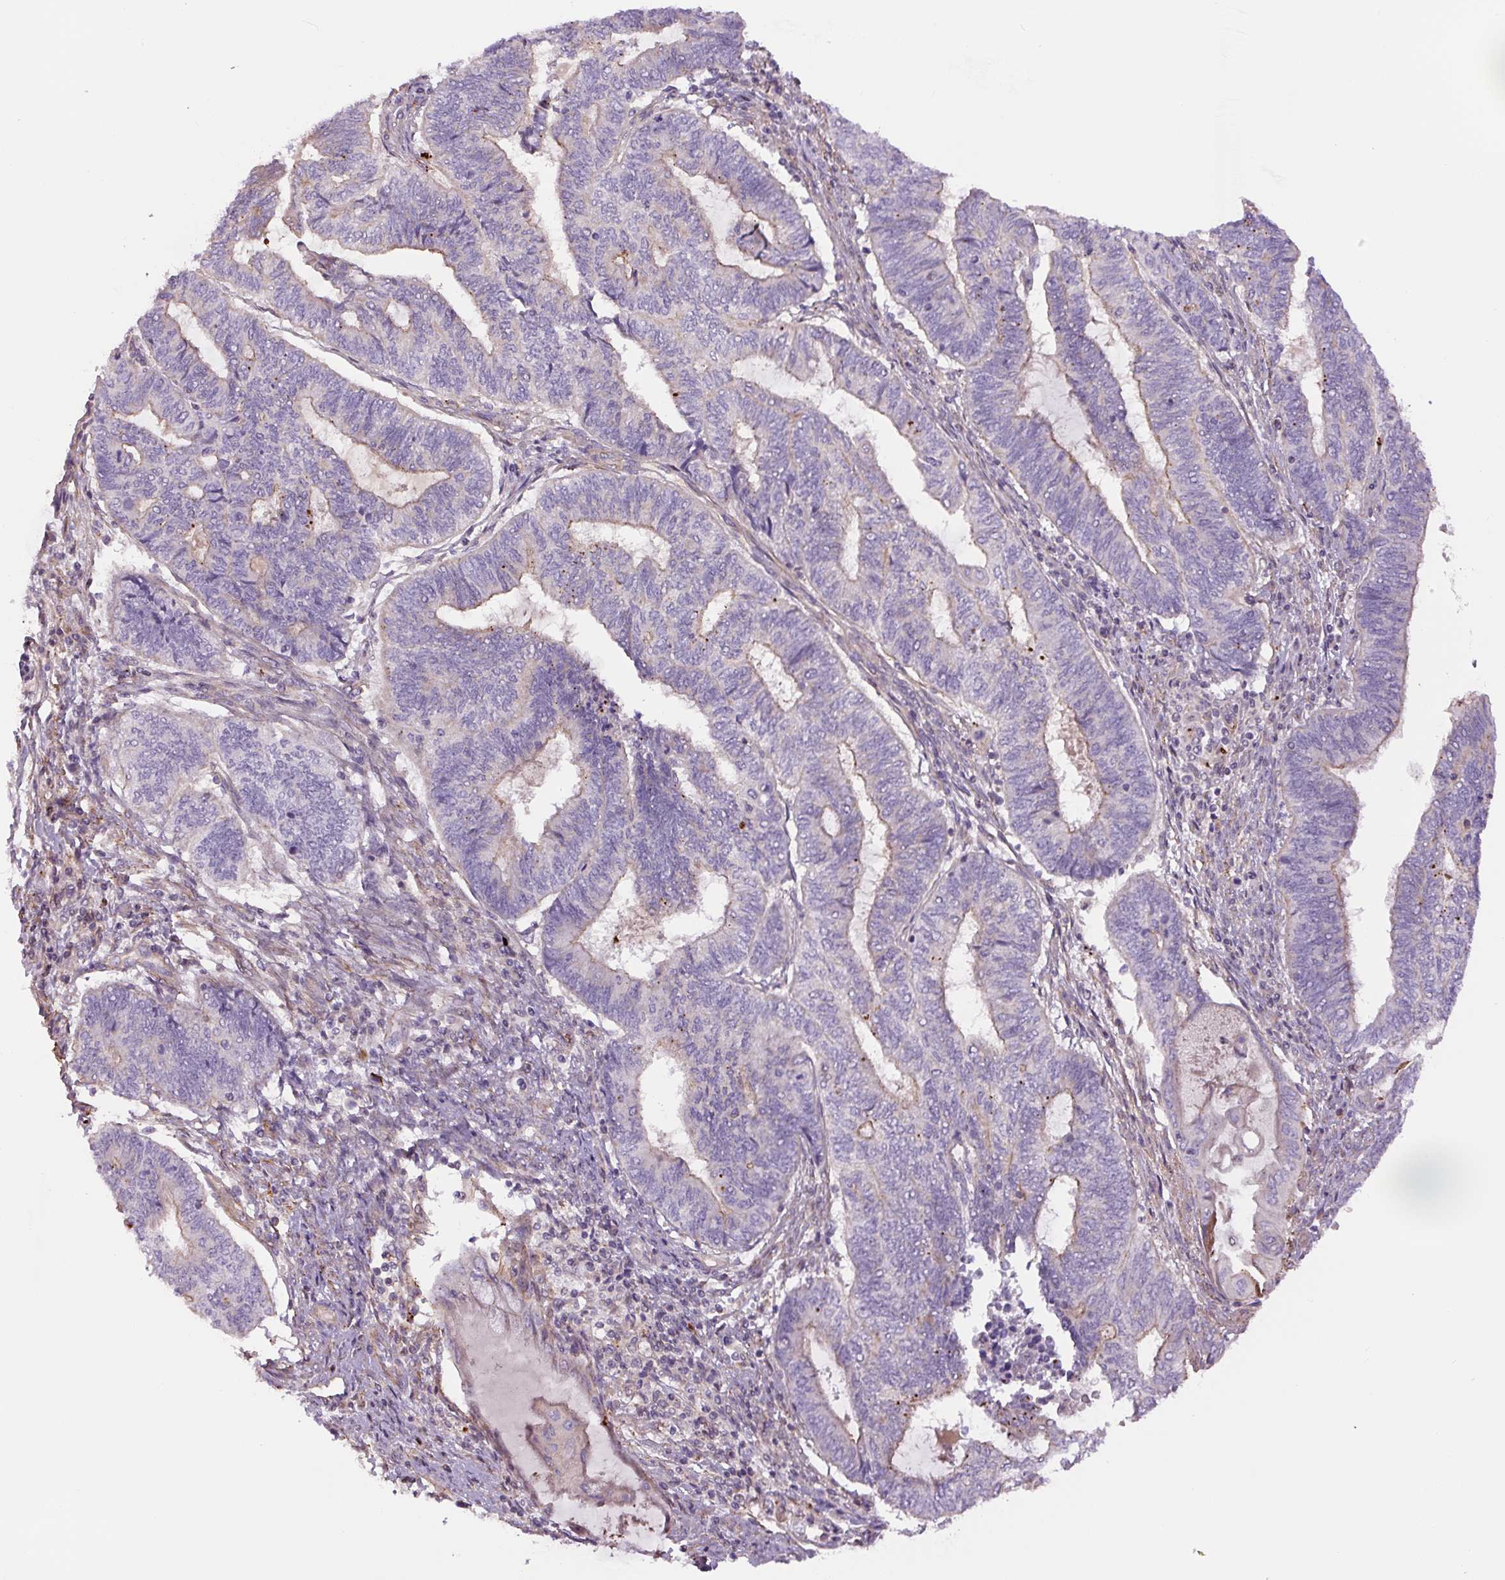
{"staining": {"intensity": "negative", "quantity": "none", "location": "none"}, "tissue": "endometrial cancer", "cell_type": "Tumor cells", "image_type": "cancer", "snomed": [{"axis": "morphology", "description": "Adenocarcinoma, NOS"}, {"axis": "topography", "description": "Uterus"}, {"axis": "topography", "description": "Endometrium"}], "caption": "Tumor cells are negative for brown protein staining in endometrial cancer (adenocarcinoma).", "gene": "CCNI2", "patient": {"sex": "female", "age": 70}}